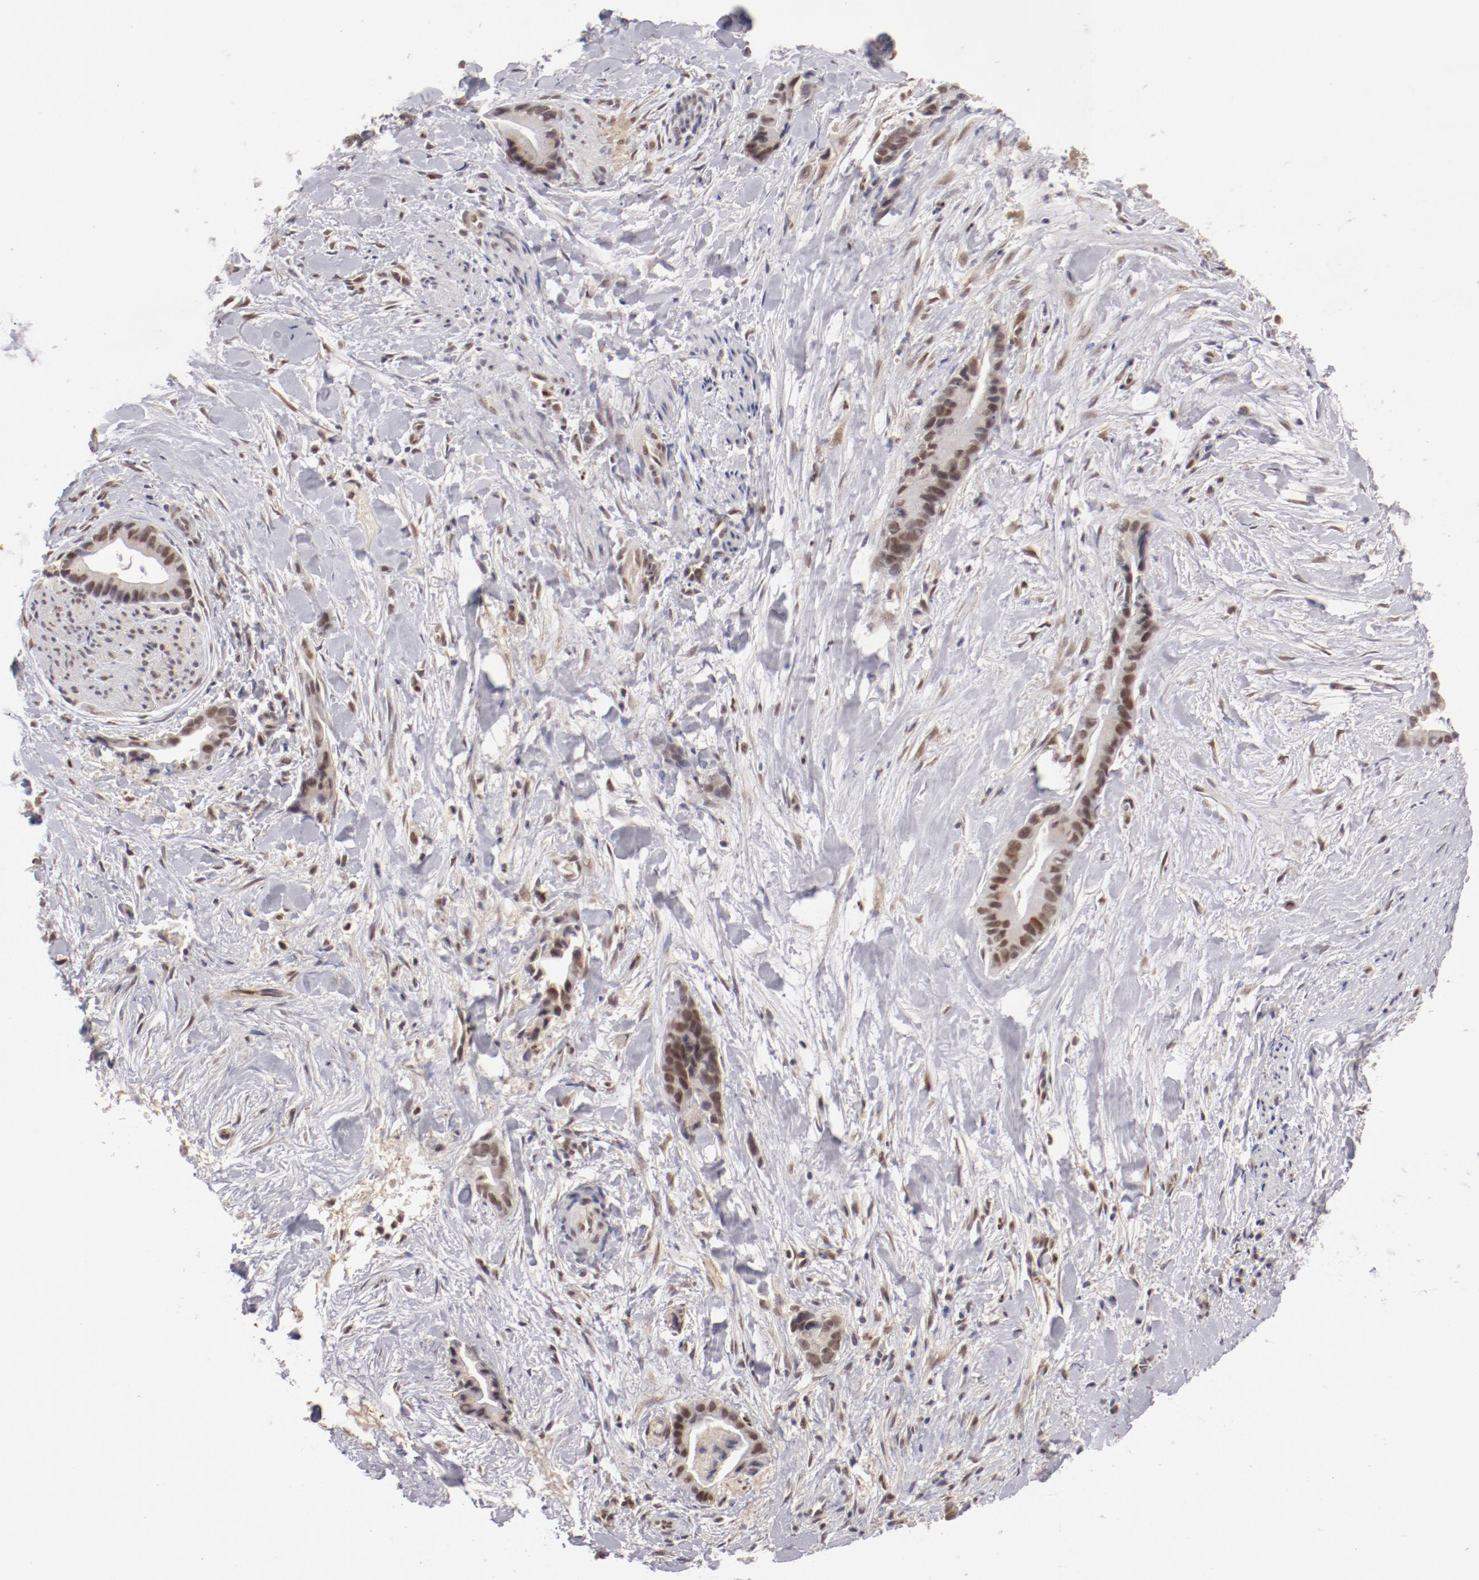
{"staining": {"intensity": "weak", "quantity": "25%-75%", "location": "nuclear"}, "tissue": "liver cancer", "cell_type": "Tumor cells", "image_type": "cancer", "snomed": [{"axis": "morphology", "description": "Cholangiocarcinoma"}, {"axis": "topography", "description": "Liver"}], "caption": "Immunohistochemistry staining of liver cancer (cholangiocarcinoma), which displays low levels of weak nuclear positivity in about 25%-75% of tumor cells indicating weak nuclear protein expression. The staining was performed using DAB (brown) for protein detection and nuclei were counterstained in hematoxylin (blue).", "gene": "NFE2", "patient": {"sex": "female", "age": 55}}